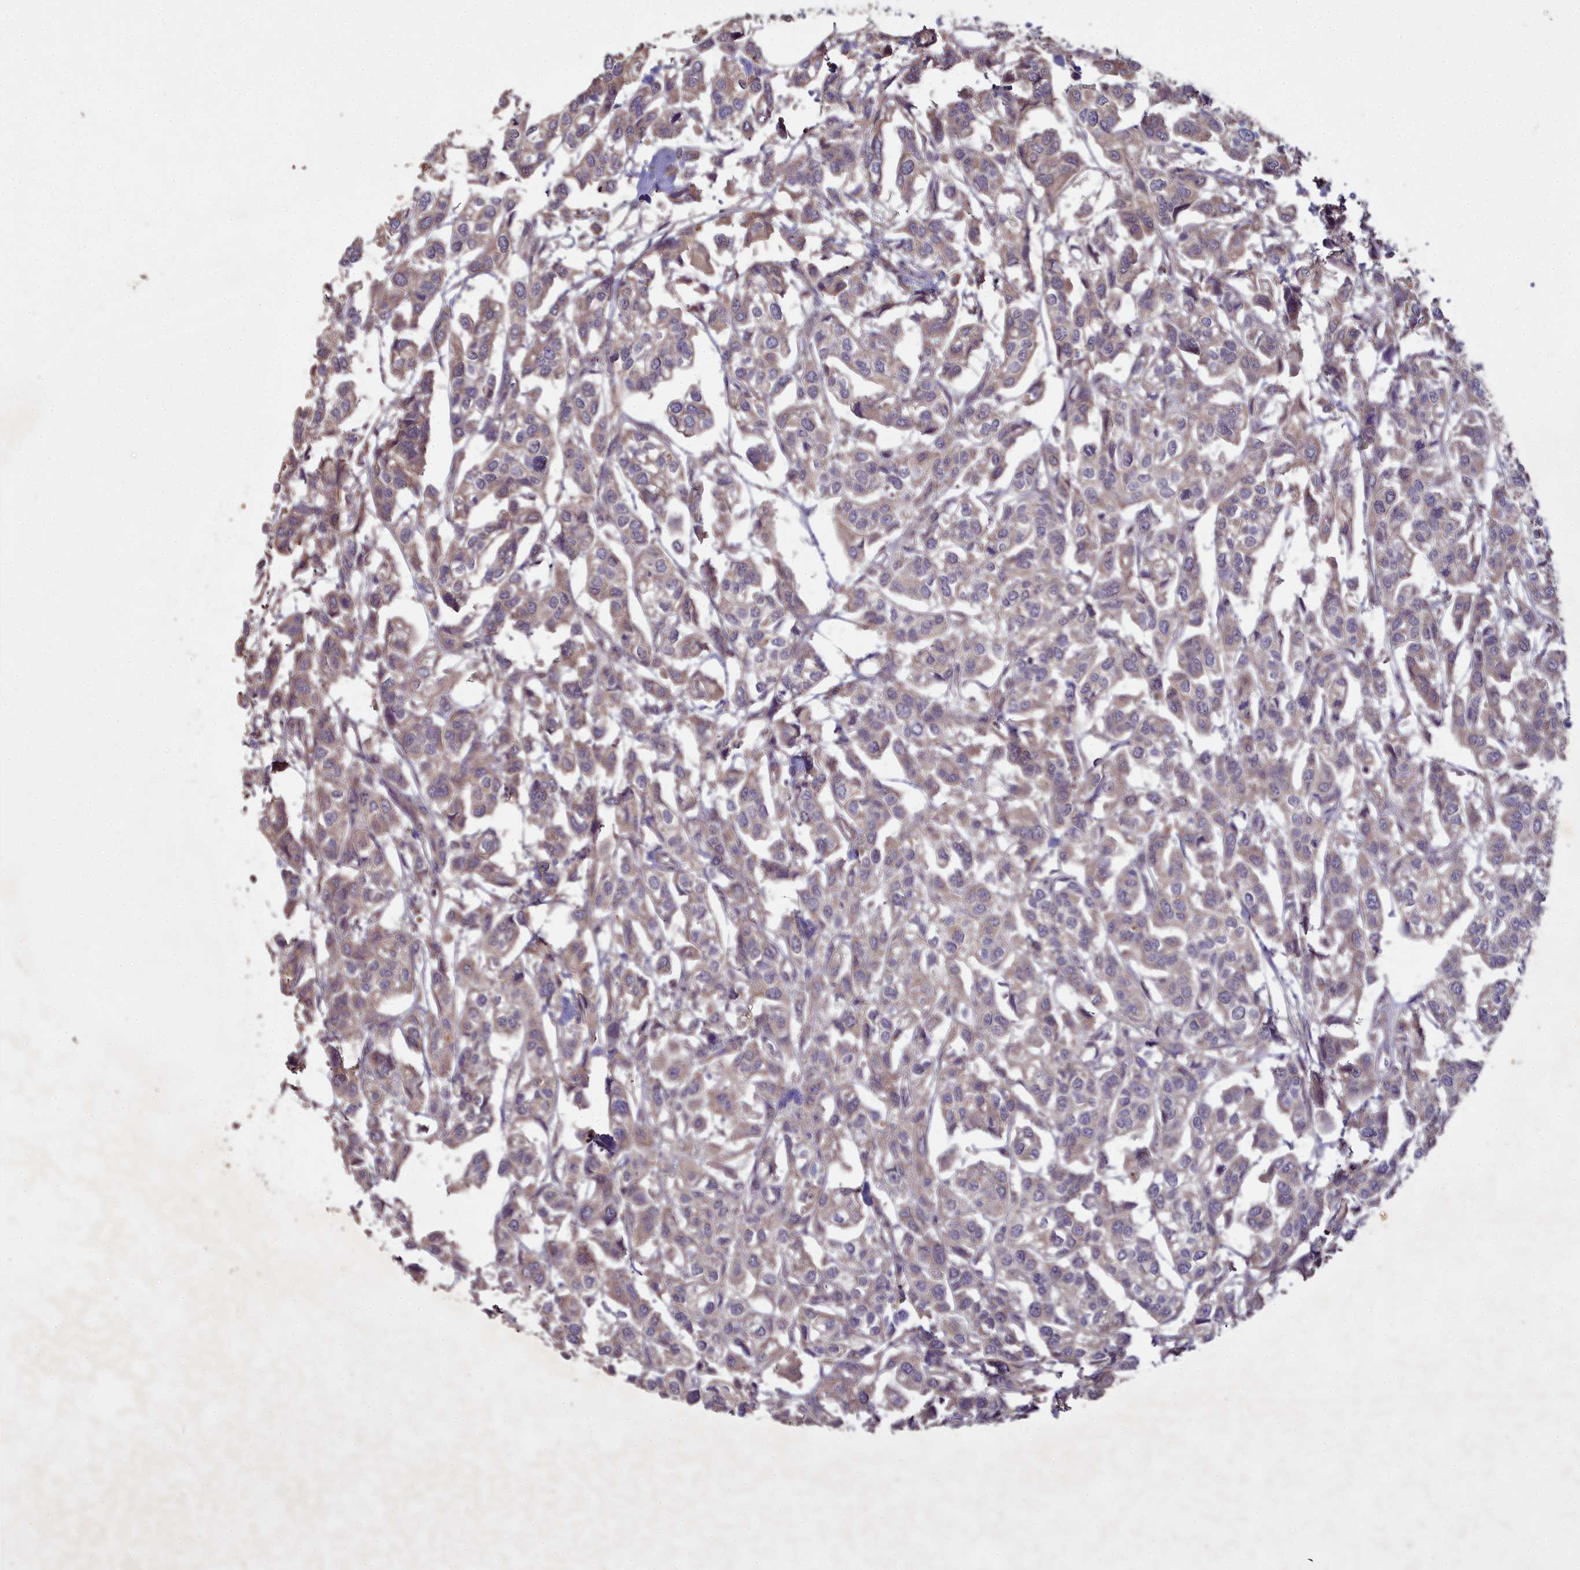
{"staining": {"intensity": "weak", "quantity": "25%-75%", "location": "cytoplasmic/membranous"}, "tissue": "urothelial cancer", "cell_type": "Tumor cells", "image_type": "cancer", "snomed": [{"axis": "morphology", "description": "Urothelial carcinoma, High grade"}, {"axis": "topography", "description": "Urinary bladder"}], "caption": "Human urothelial cancer stained with a brown dye shows weak cytoplasmic/membranous positive staining in approximately 25%-75% of tumor cells.", "gene": "CCDC167", "patient": {"sex": "male", "age": 67}}